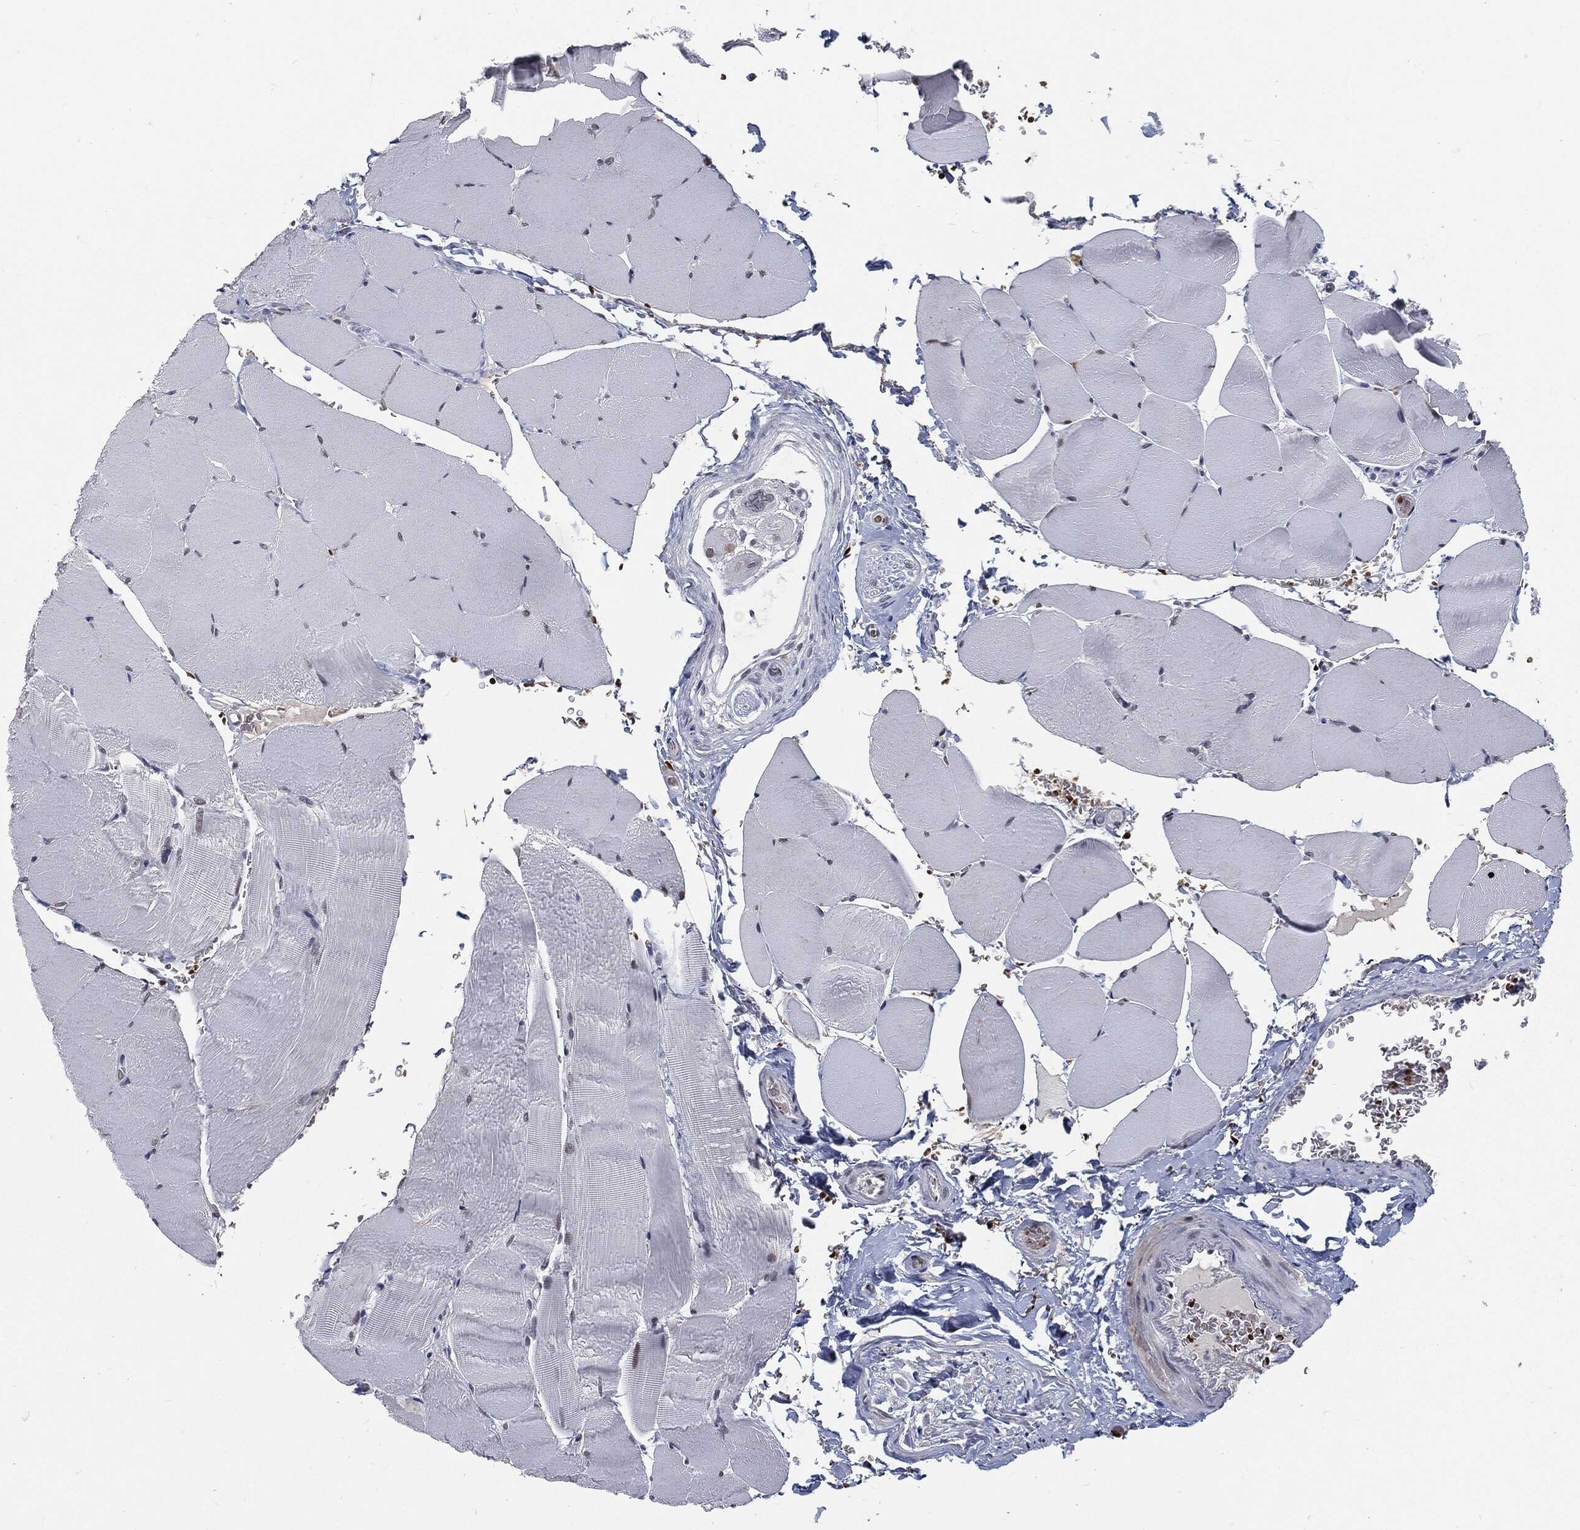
{"staining": {"intensity": "negative", "quantity": "none", "location": "none"}, "tissue": "skeletal muscle", "cell_type": "Myocytes", "image_type": "normal", "snomed": [{"axis": "morphology", "description": "Normal tissue, NOS"}, {"axis": "topography", "description": "Skeletal muscle"}], "caption": "Immunohistochemistry (IHC) micrograph of normal skeletal muscle stained for a protein (brown), which displays no staining in myocytes.", "gene": "ANXA1", "patient": {"sex": "female", "age": 37}}